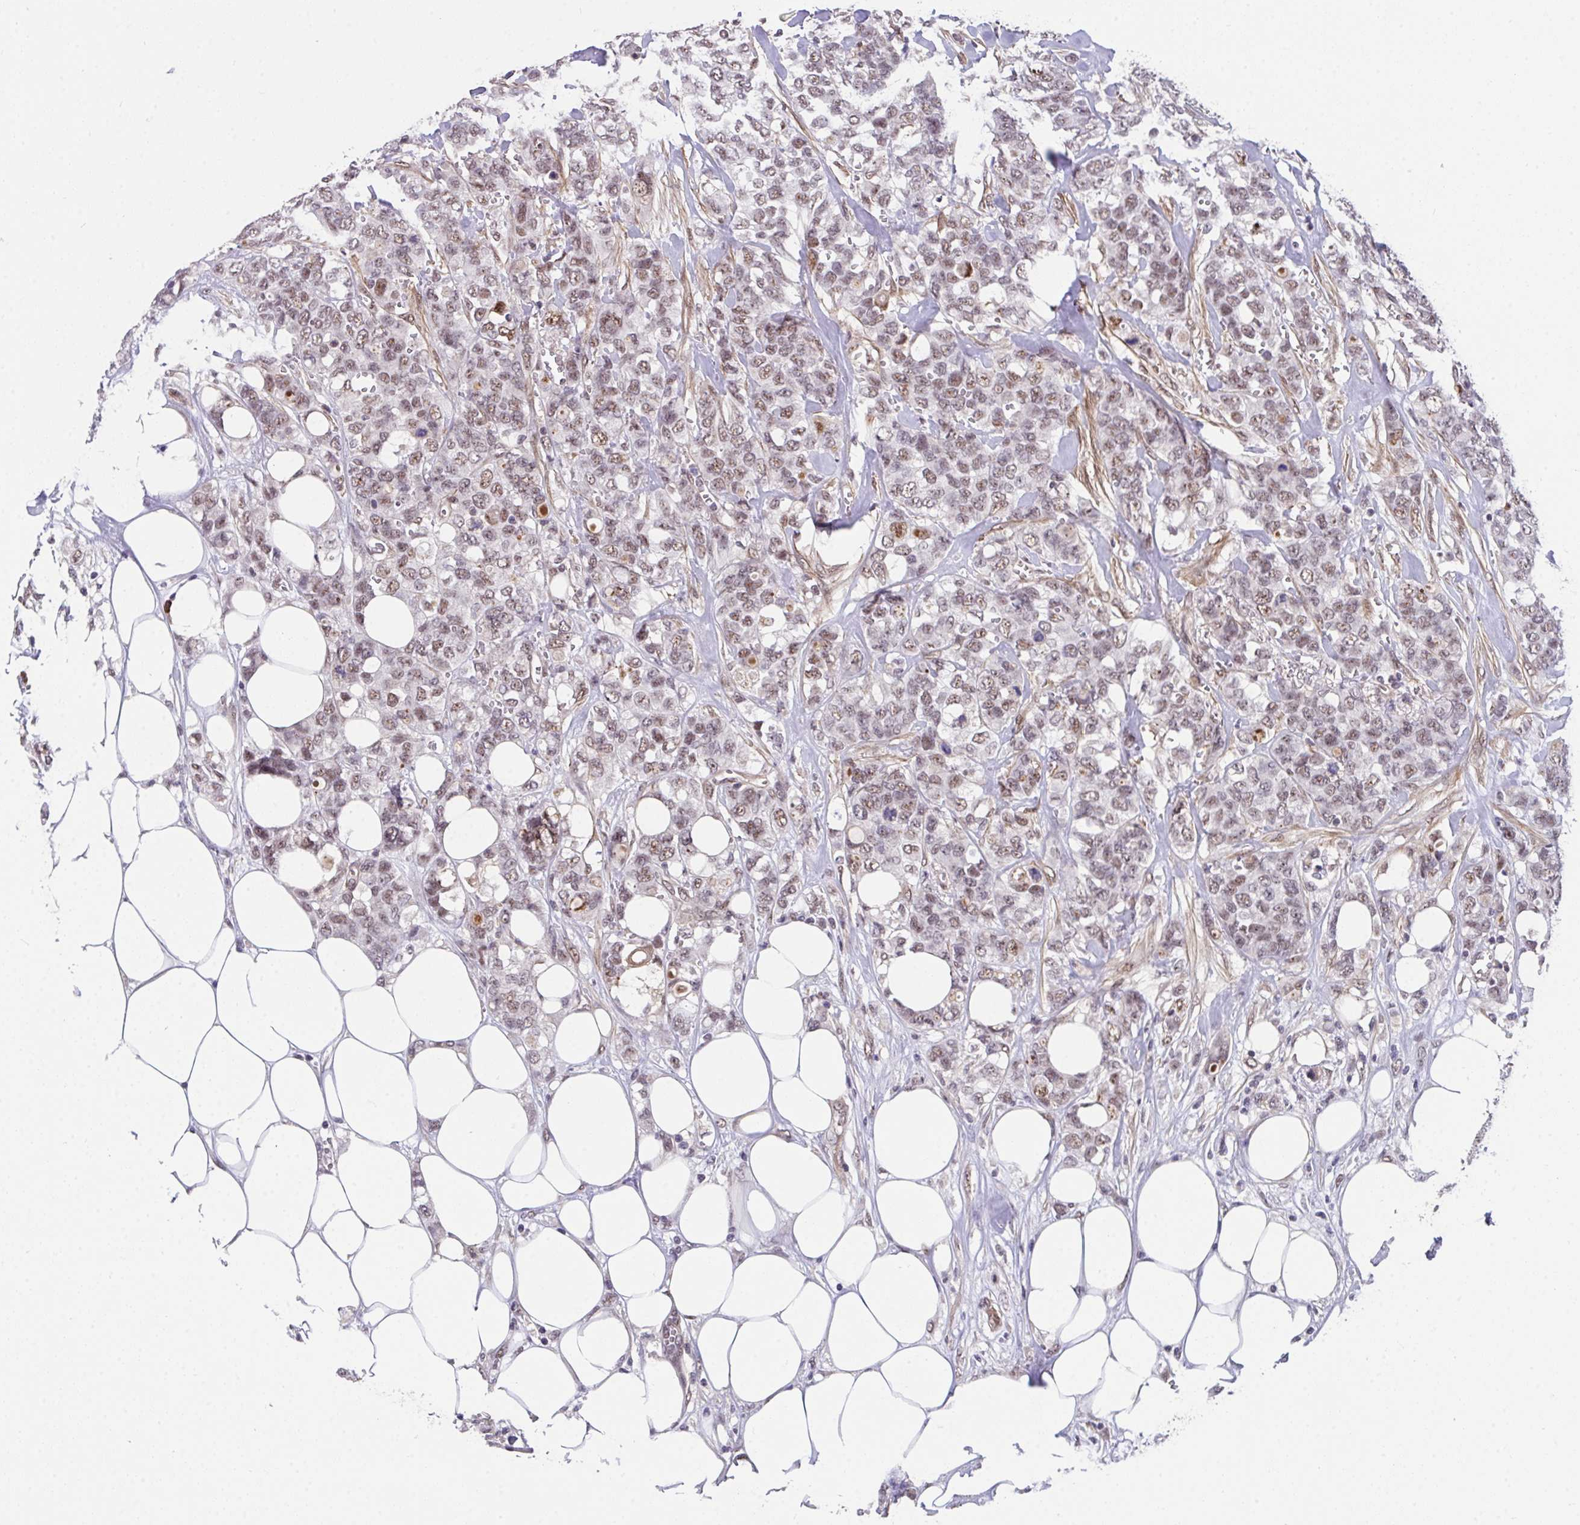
{"staining": {"intensity": "weak", "quantity": ">75%", "location": "nuclear"}, "tissue": "breast cancer", "cell_type": "Tumor cells", "image_type": "cancer", "snomed": [{"axis": "morphology", "description": "Lobular carcinoma"}, {"axis": "topography", "description": "Breast"}], "caption": "Immunohistochemical staining of human breast cancer demonstrates low levels of weak nuclear protein staining in approximately >75% of tumor cells.", "gene": "RBBP6", "patient": {"sex": "female", "age": 91}}